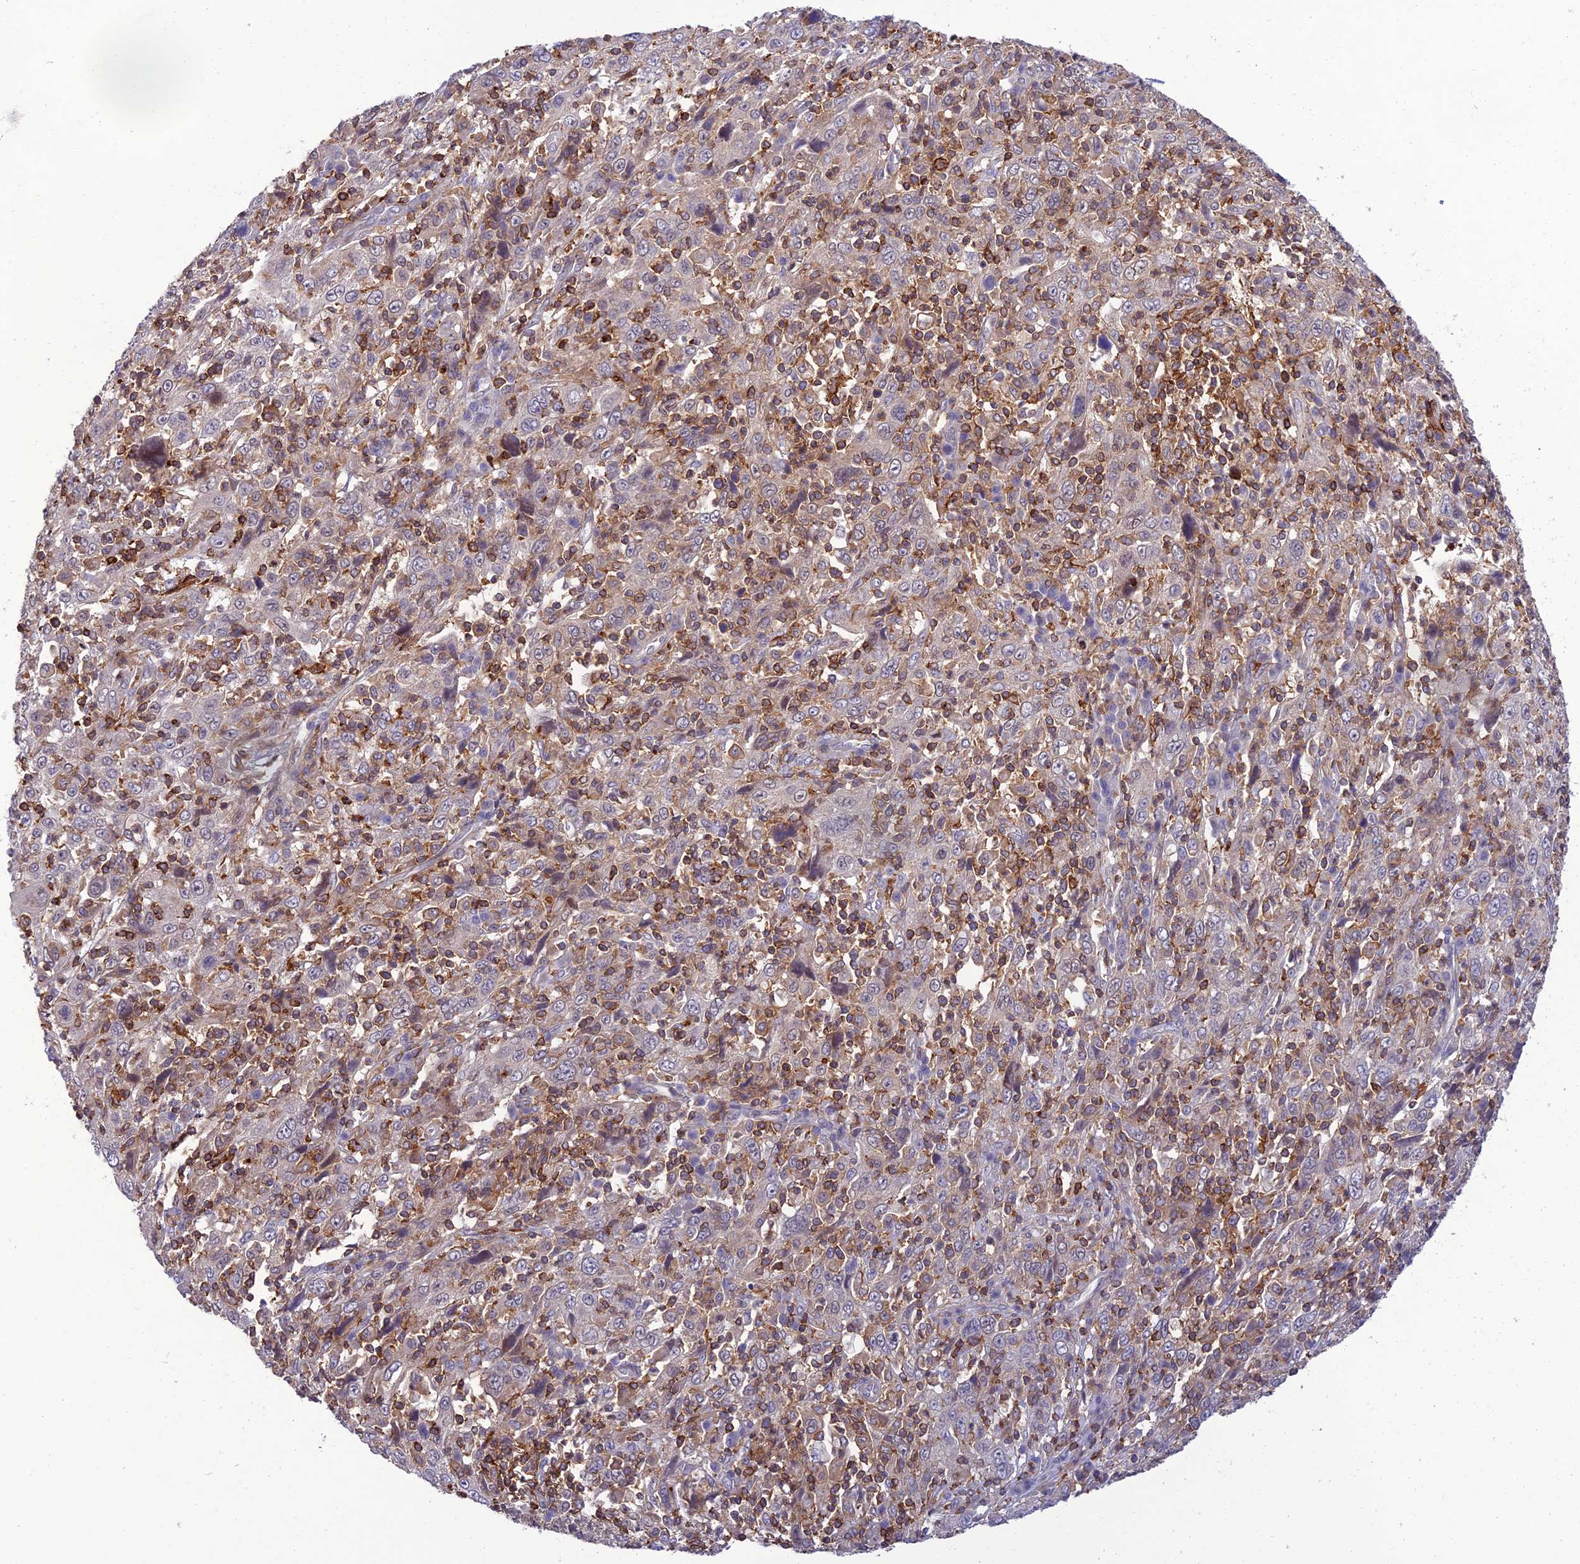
{"staining": {"intensity": "negative", "quantity": "none", "location": "none"}, "tissue": "cervical cancer", "cell_type": "Tumor cells", "image_type": "cancer", "snomed": [{"axis": "morphology", "description": "Squamous cell carcinoma, NOS"}, {"axis": "topography", "description": "Cervix"}], "caption": "DAB immunohistochemical staining of squamous cell carcinoma (cervical) demonstrates no significant expression in tumor cells. (Immunohistochemistry, brightfield microscopy, high magnification).", "gene": "FAM76A", "patient": {"sex": "female", "age": 46}}